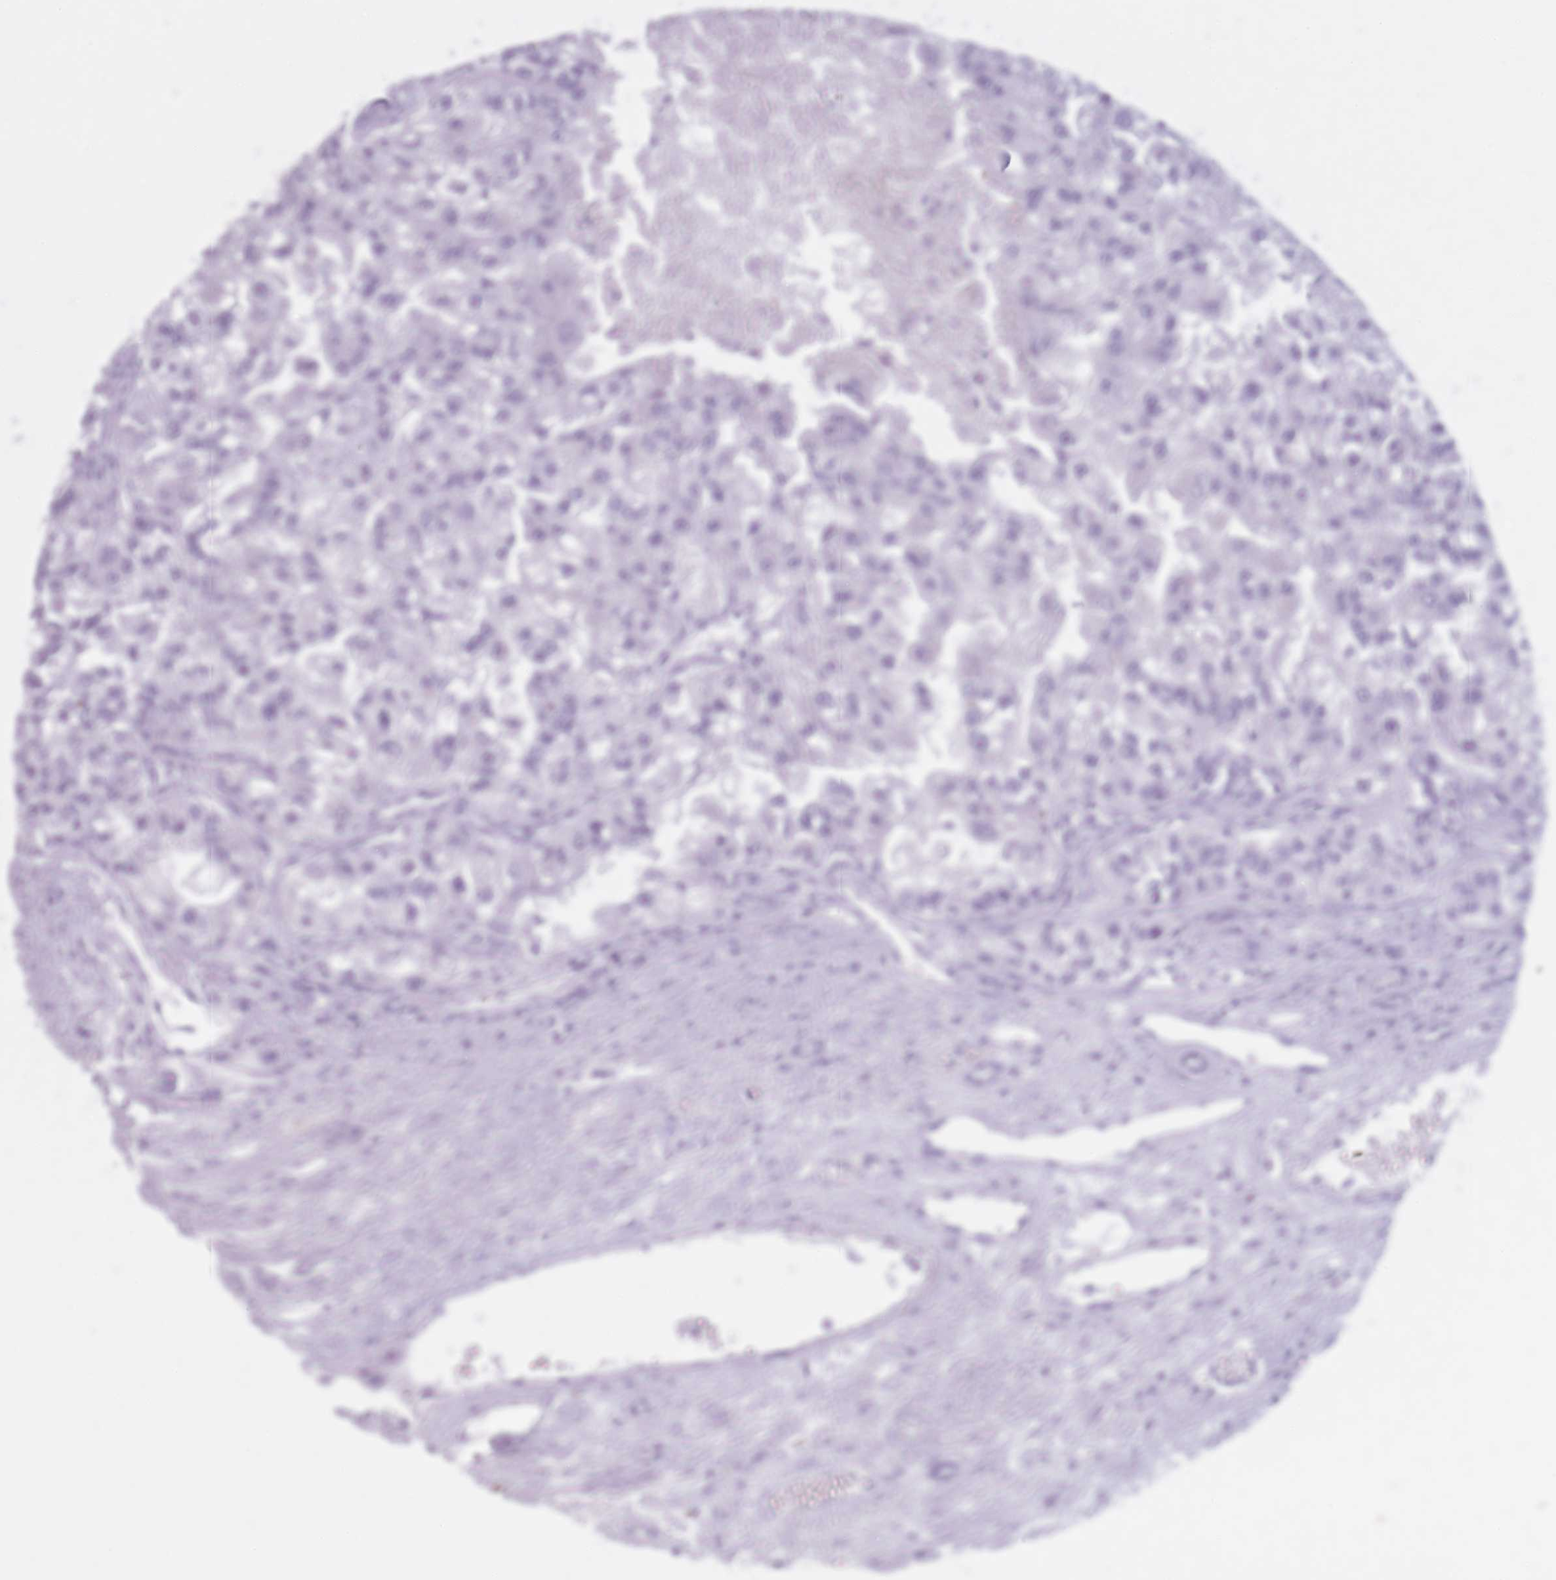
{"staining": {"intensity": "negative", "quantity": "none", "location": "none"}, "tissue": "renal cancer", "cell_type": "Tumor cells", "image_type": "cancer", "snomed": [{"axis": "morphology", "description": "Adenocarcinoma, NOS"}, {"axis": "topography", "description": "Kidney"}], "caption": "High magnification brightfield microscopy of adenocarcinoma (renal) stained with DAB (3,3'-diaminobenzidine) (brown) and counterstained with hematoxylin (blue): tumor cells show no significant expression.", "gene": "GOLGA6D", "patient": {"sex": "male", "age": 63}}